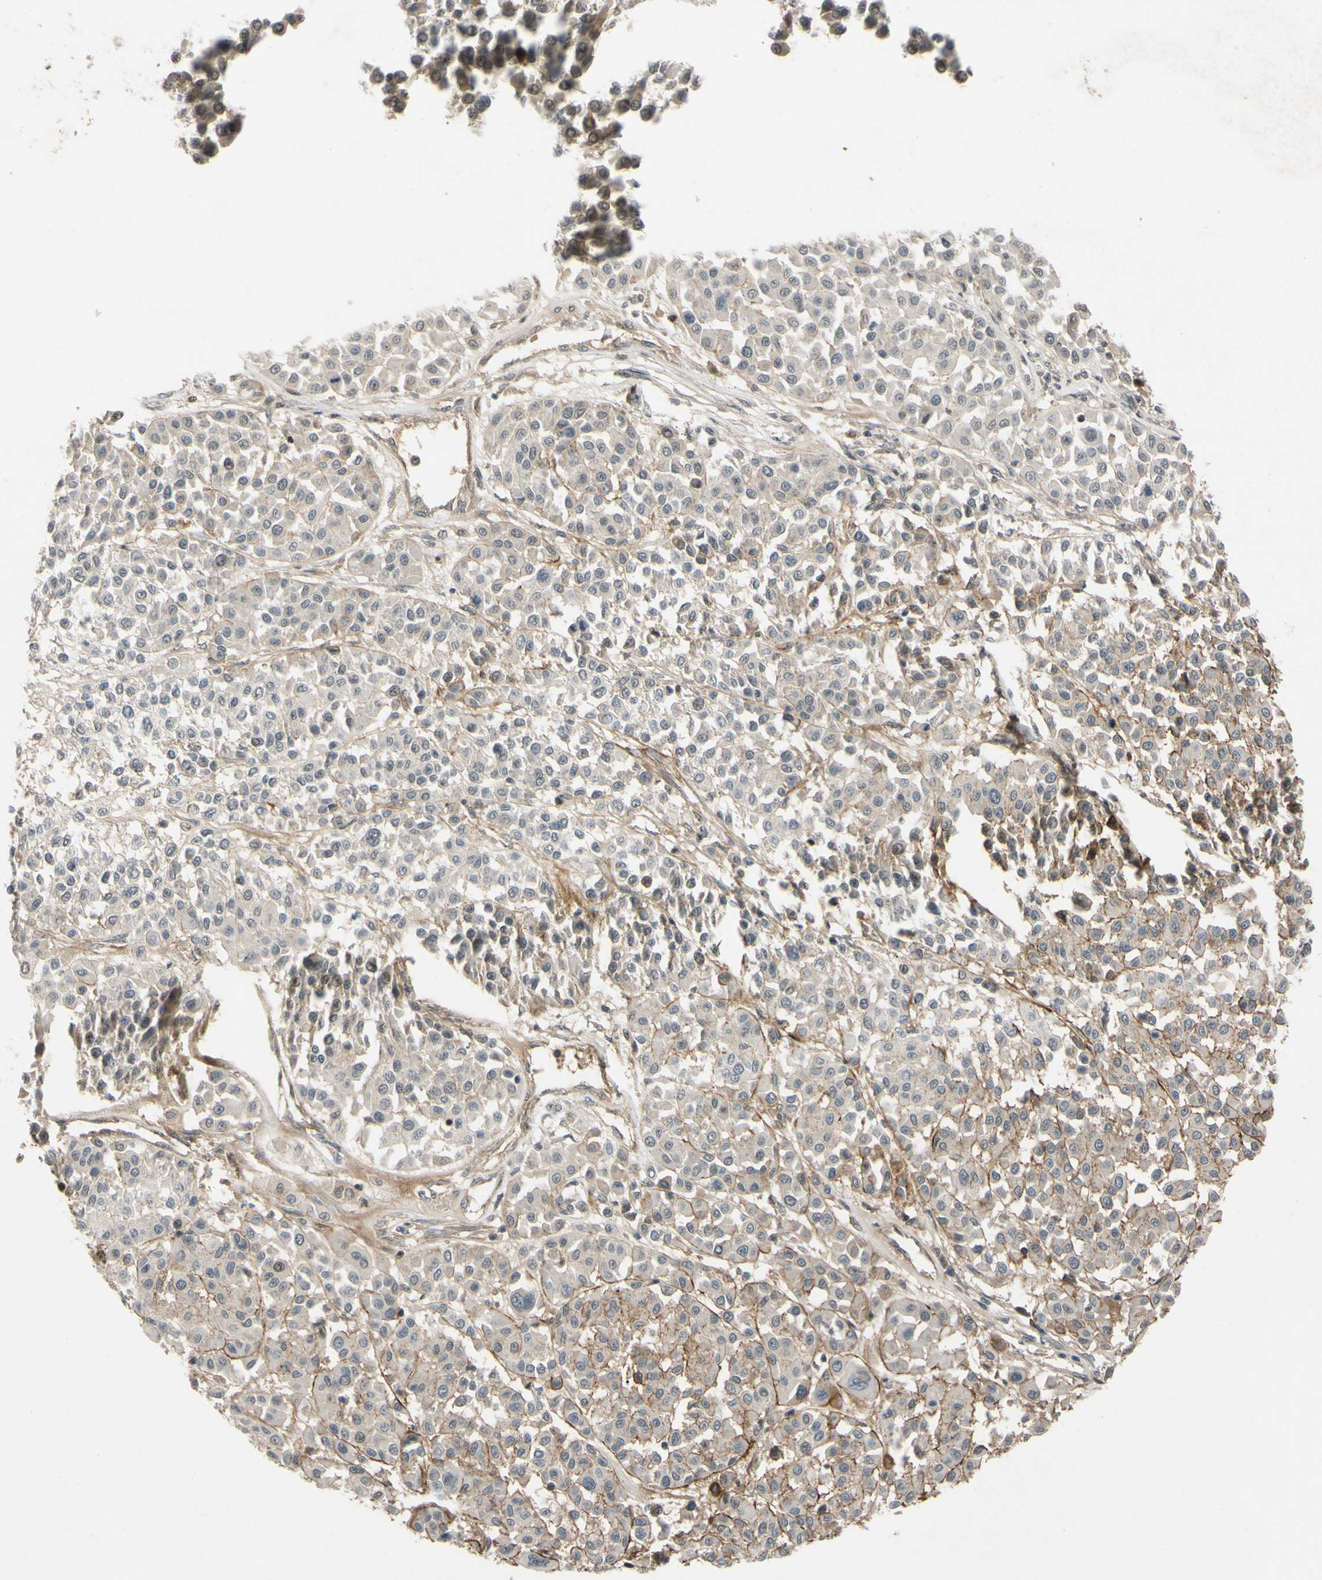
{"staining": {"intensity": "weak", "quantity": "<25%", "location": "cytoplasmic/membranous"}, "tissue": "melanoma", "cell_type": "Tumor cells", "image_type": "cancer", "snomed": [{"axis": "morphology", "description": "Malignant melanoma, Metastatic site"}, {"axis": "topography", "description": "Soft tissue"}], "caption": "Tumor cells show no significant positivity in malignant melanoma (metastatic site). The staining was performed using DAB to visualize the protein expression in brown, while the nuclei were stained in blue with hematoxylin (Magnification: 20x).", "gene": "ALK", "patient": {"sex": "male", "age": 41}}